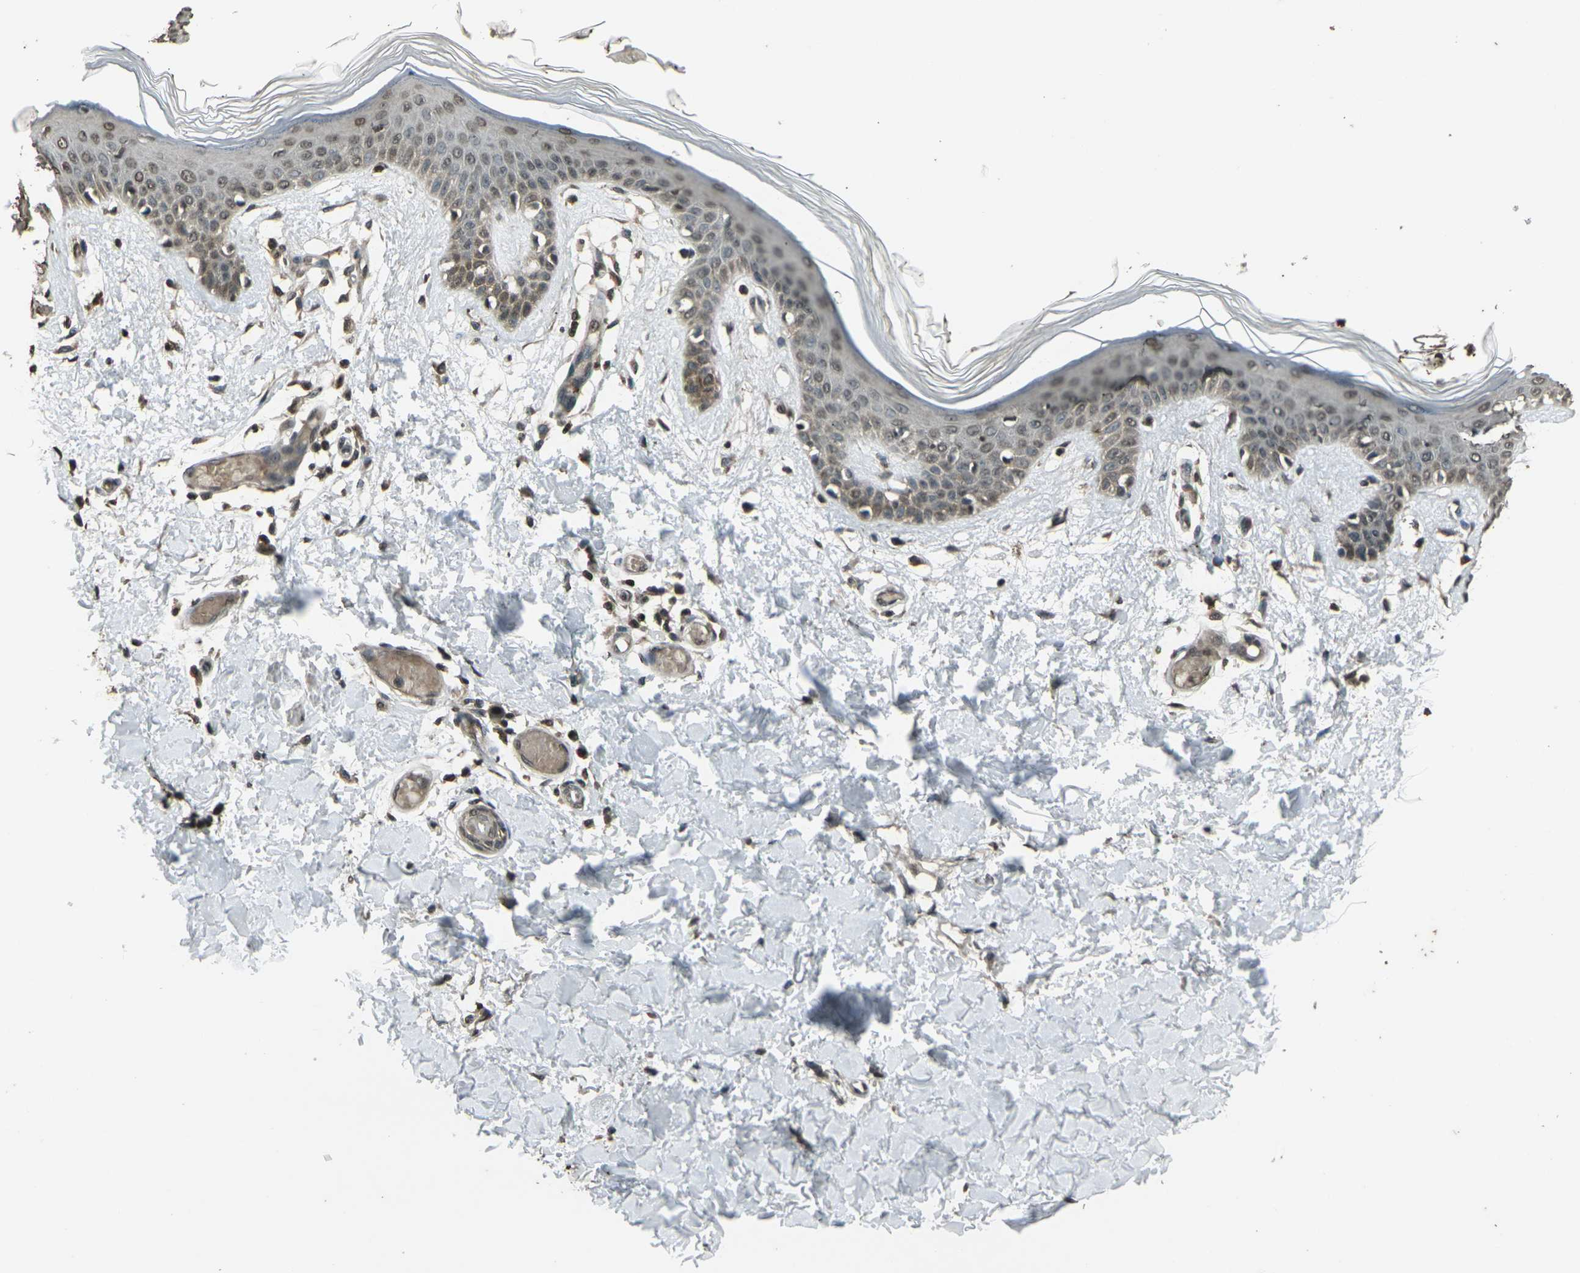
{"staining": {"intensity": "weak", "quantity": ">75%", "location": "cytoplasmic/membranous"}, "tissue": "skin", "cell_type": "Fibroblasts", "image_type": "normal", "snomed": [{"axis": "morphology", "description": "Normal tissue, NOS"}, {"axis": "topography", "description": "Skin"}], "caption": "Protein staining exhibits weak cytoplasmic/membranous positivity in approximately >75% of fibroblasts in benign skin. The staining was performed using DAB (3,3'-diaminobenzidine) to visualize the protein expression in brown, while the nuclei were stained in blue with hematoxylin (Magnification: 20x).", "gene": "PRPF8", "patient": {"sex": "male", "age": 53}}